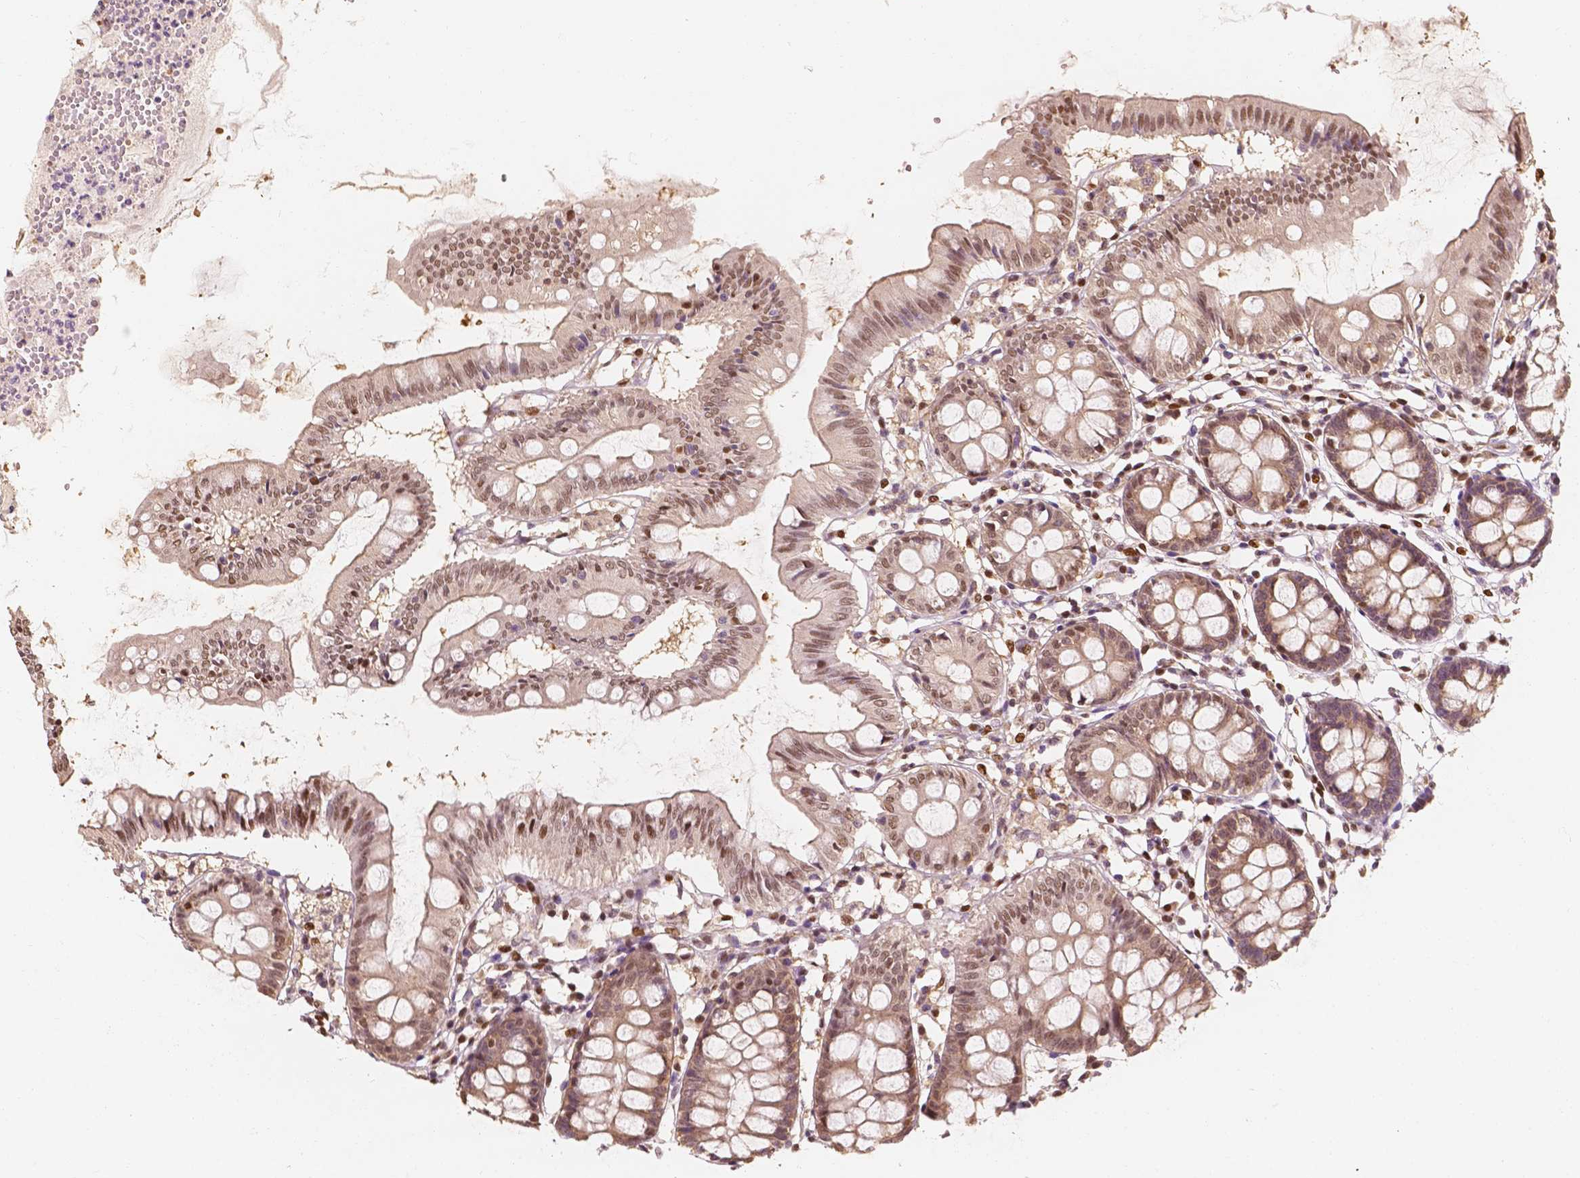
{"staining": {"intensity": "weak", "quantity": ">75%", "location": "cytoplasmic/membranous,nuclear"}, "tissue": "colon", "cell_type": "Endothelial cells", "image_type": "normal", "snomed": [{"axis": "morphology", "description": "Normal tissue, NOS"}, {"axis": "topography", "description": "Colon"}], "caption": "Colon stained with immunohistochemistry (IHC) shows weak cytoplasmic/membranous,nuclear expression in approximately >75% of endothelial cells. Using DAB (3,3'-diaminobenzidine) (brown) and hematoxylin (blue) stains, captured at high magnification using brightfield microscopy.", "gene": "TBC1D17", "patient": {"sex": "female", "age": 84}}